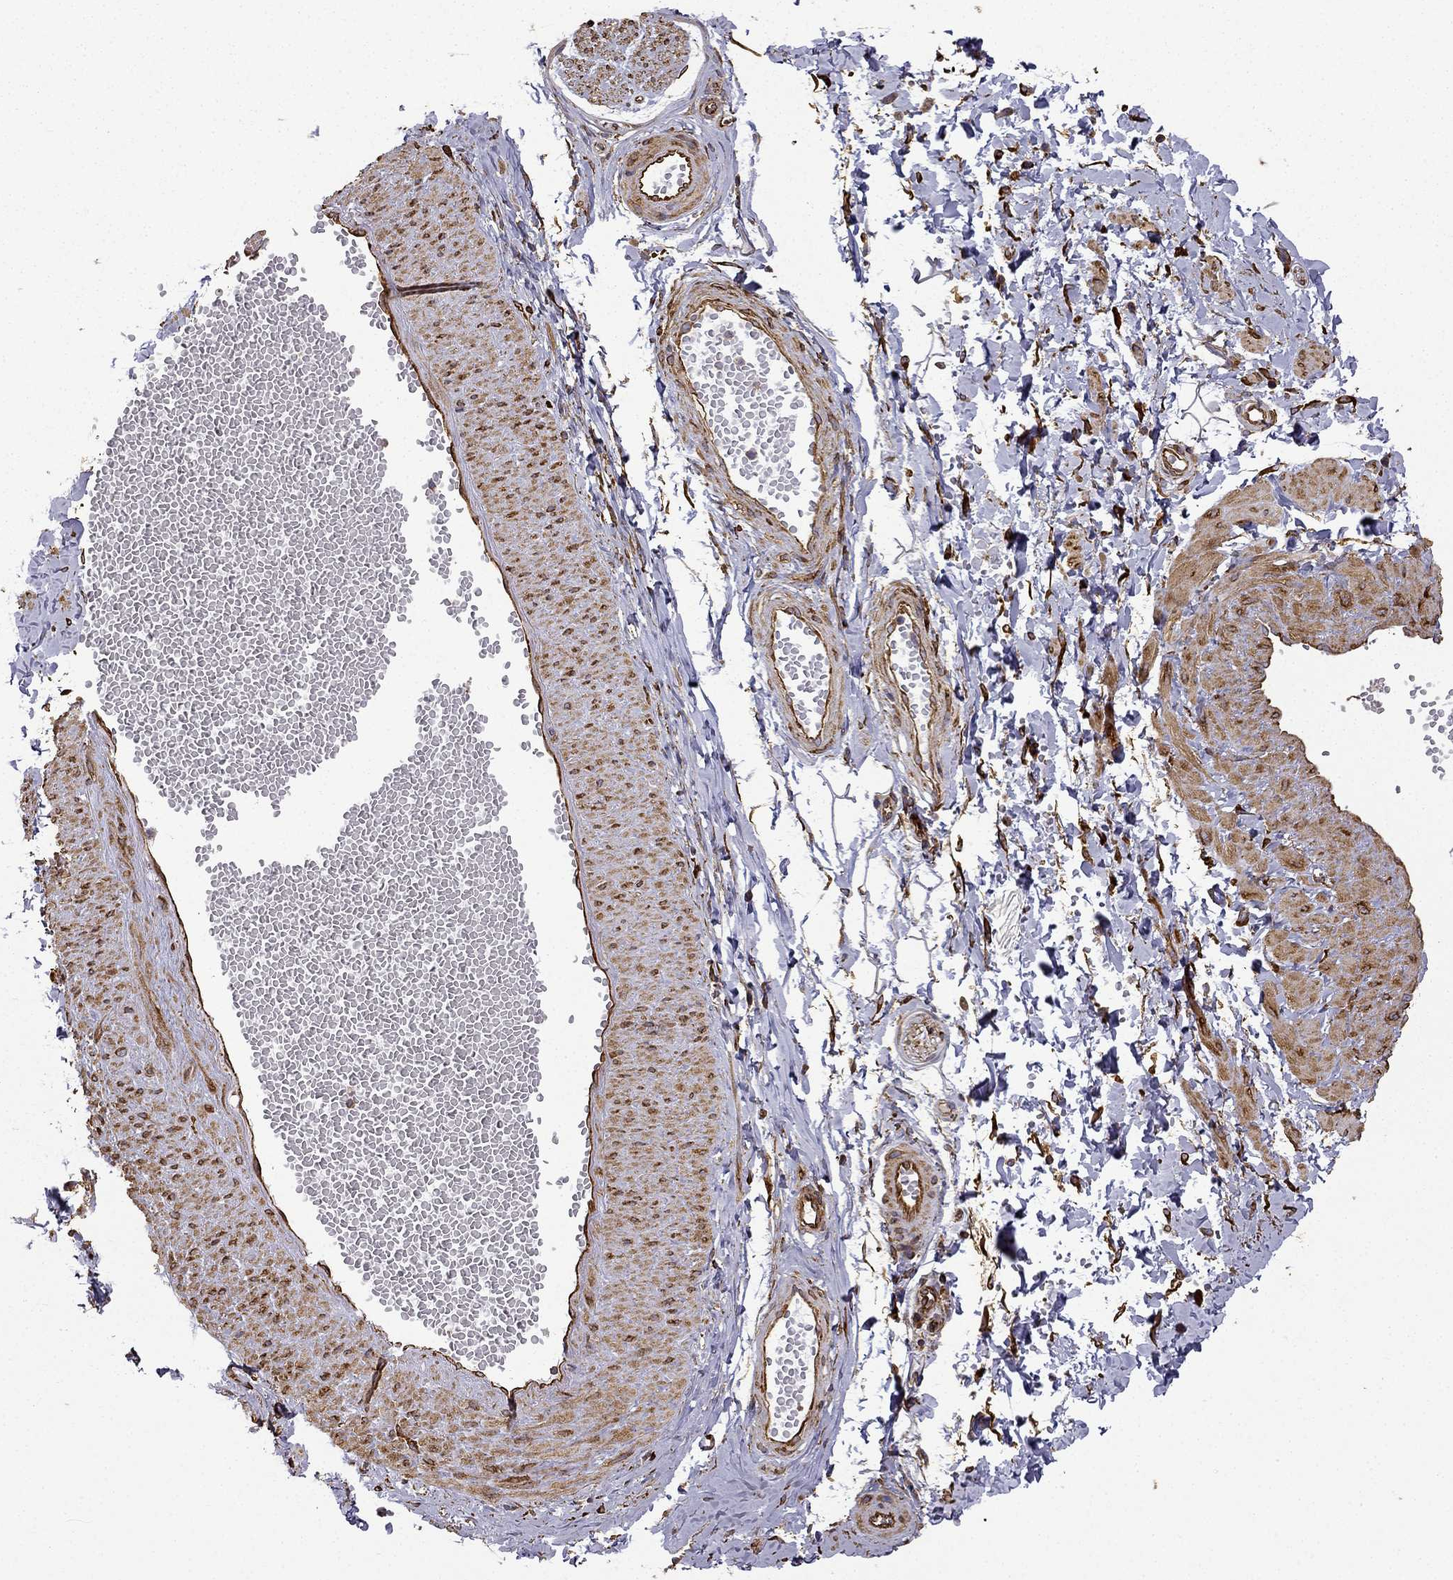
{"staining": {"intensity": "negative", "quantity": "none", "location": "none"}, "tissue": "adipose tissue", "cell_type": "Adipocytes", "image_type": "normal", "snomed": [{"axis": "morphology", "description": "Normal tissue, NOS"}, {"axis": "topography", "description": "Smooth muscle"}, {"axis": "topography", "description": "Peripheral nerve tissue"}], "caption": "Adipocytes show no significant protein staining in normal adipose tissue. Brightfield microscopy of immunohistochemistry (IHC) stained with DAB (brown) and hematoxylin (blue), captured at high magnification.", "gene": "MAP4", "patient": {"sex": "male", "age": 22}}